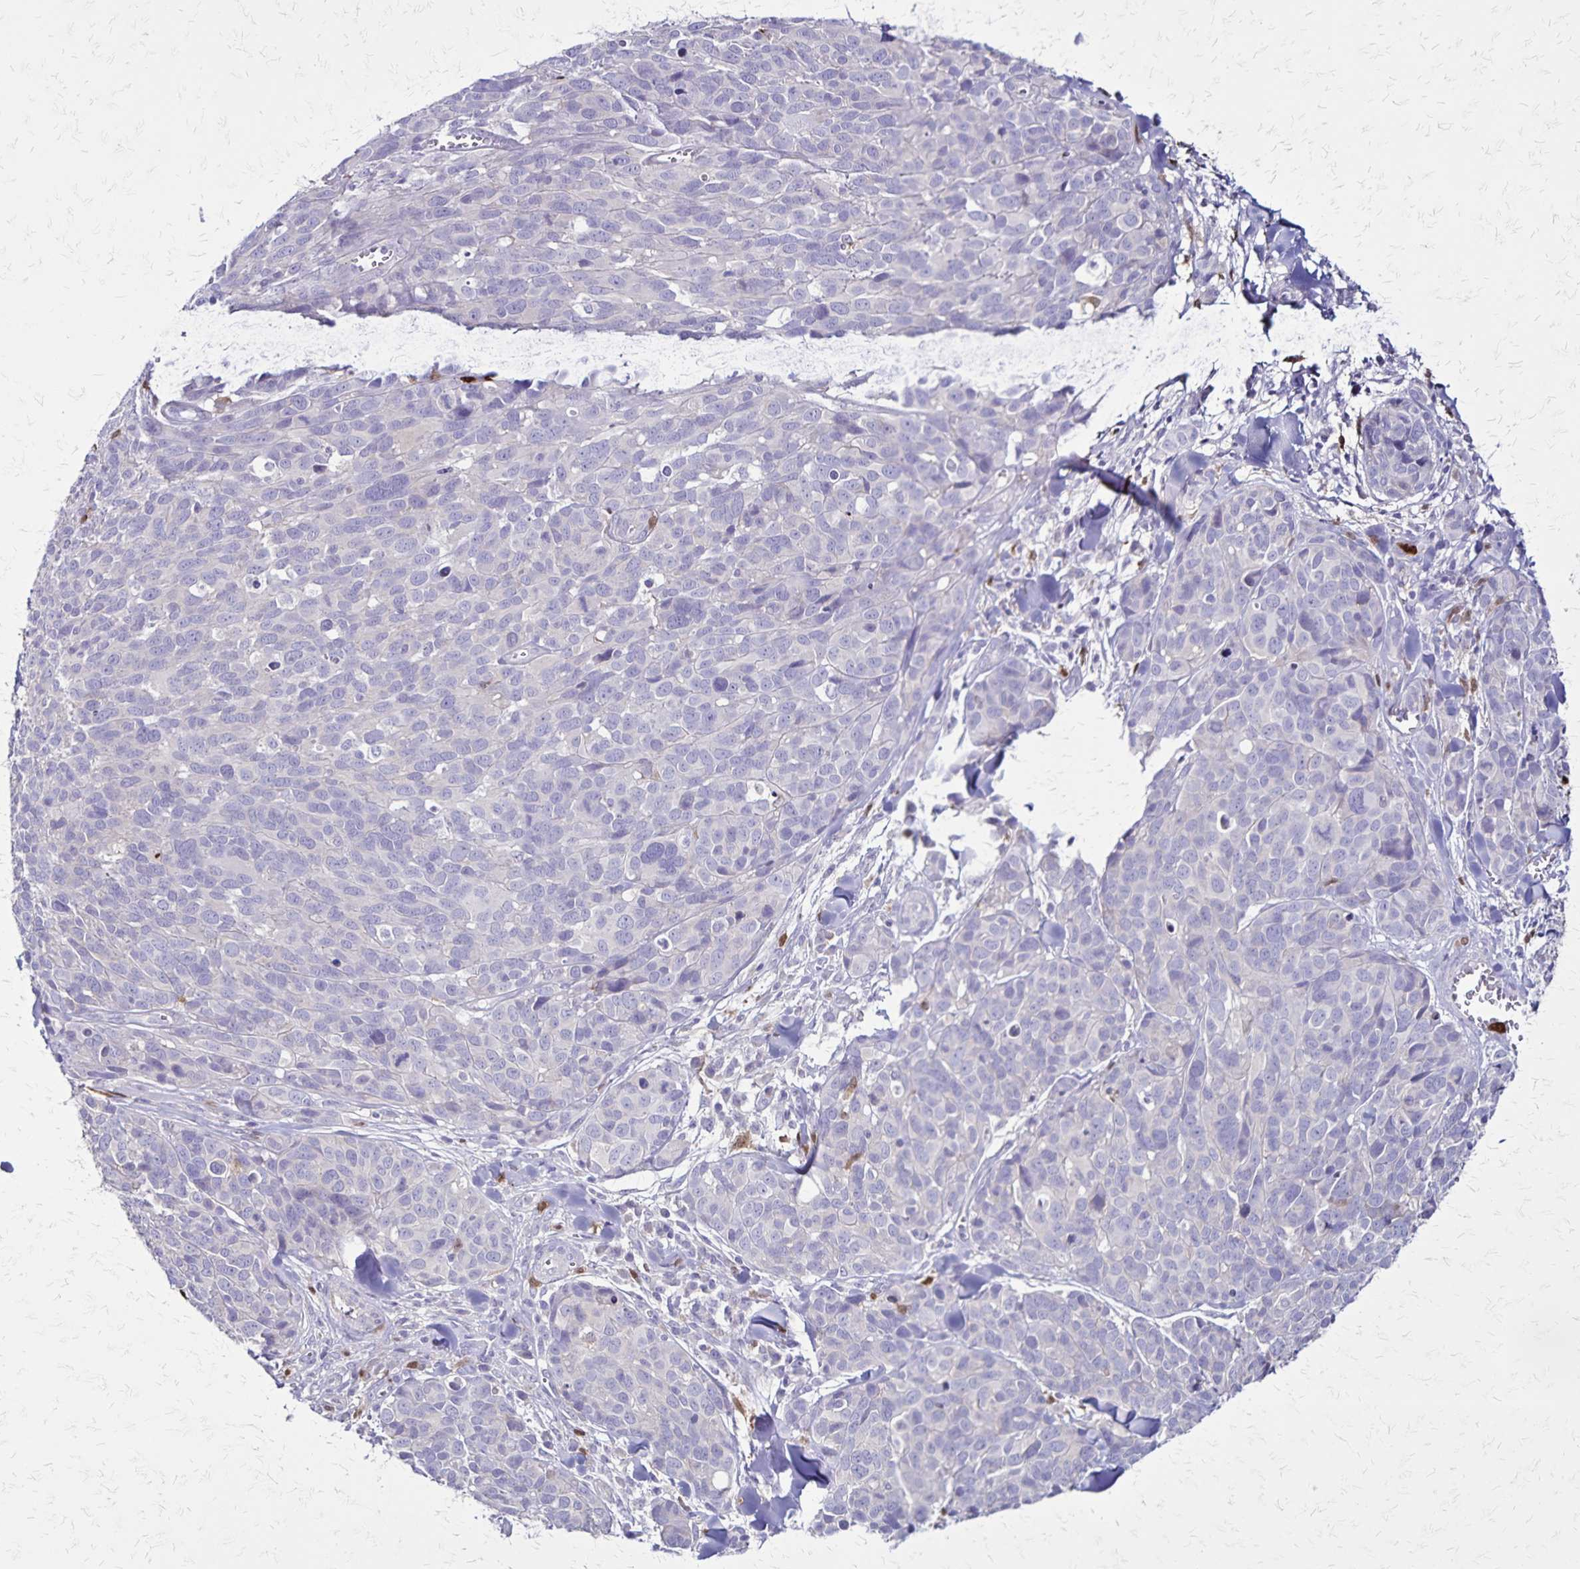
{"staining": {"intensity": "negative", "quantity": "none", "location": "none"}, "tissue": "melanoma", "cell_type": "Tumor cells", "image_type": "cancer", "snomed": [{"axis": "morphology", "description": "Malignant melanoma, NOS"}, {"axis": "topography", "description": "Skin"}], "caption": "The histopathology image displays no significant expression in tumor cells of melanoma. (DAB immunohistochemistry (IHC) with hematoxylin counter stain).", "gene": "ULBP3", "patient": {"sex": "male", "age": 51}}